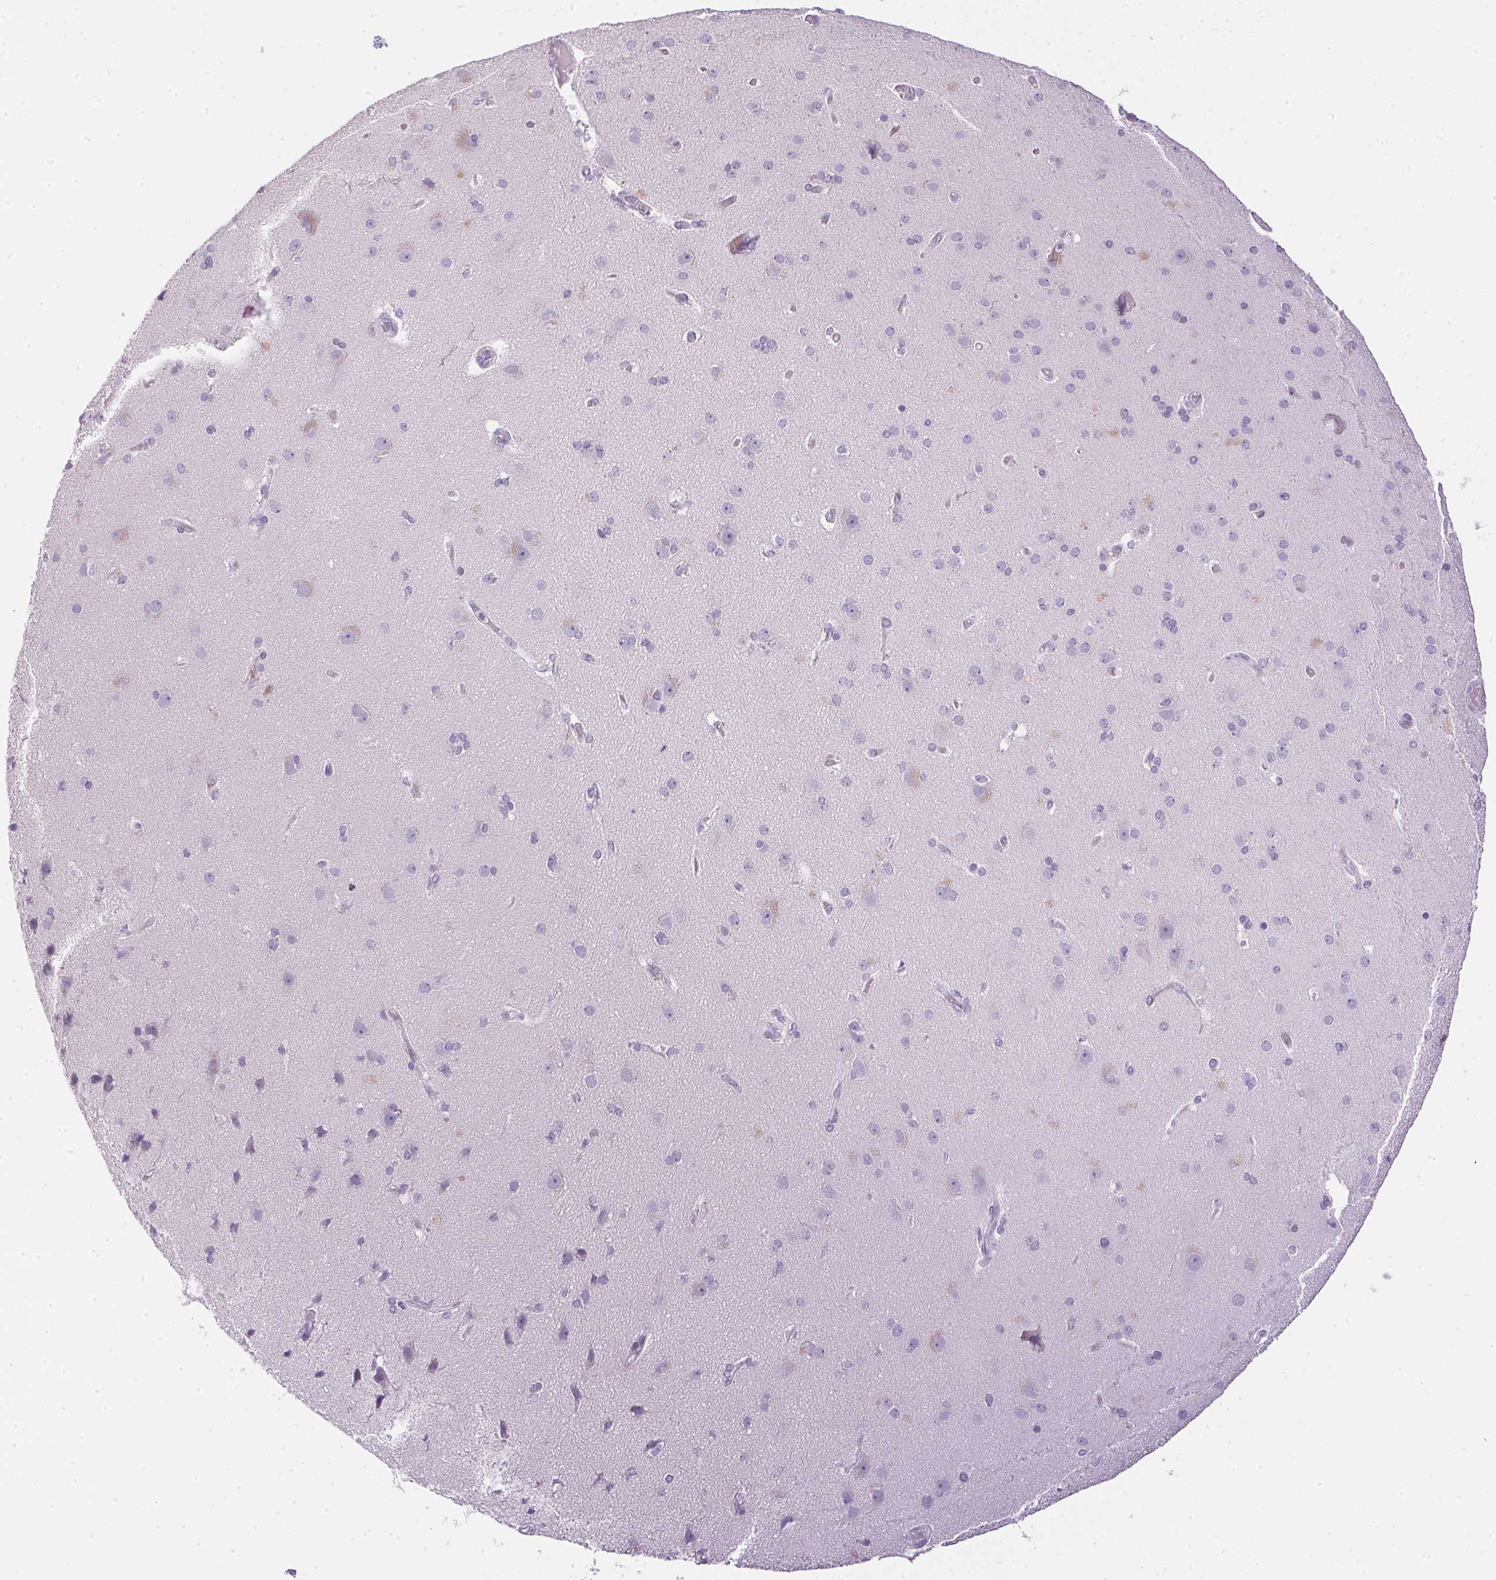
{"staining": {"intensity": "negative", "quantity": "none", "location": "none"}, "tissue": "cerebral cortex", "cell_type": "Endothelial cells", "image_type": "normal", "snomed": [{"axis": "morphology", "description": "Normal tissue, NOS"}, {"axis": "morphology", "description": "Glioma, malignant, High grade"}, {"axis": "topography", "description": "Cerebral cortex"}], "caption": "High power microscopy image of an immunohistochemistry micrograph of unremarkable cerebral cortex, revealing no significant positivity in endothelial cells.", "gene": "CPB1", "patient": {"sex": "male", "age": 71}}